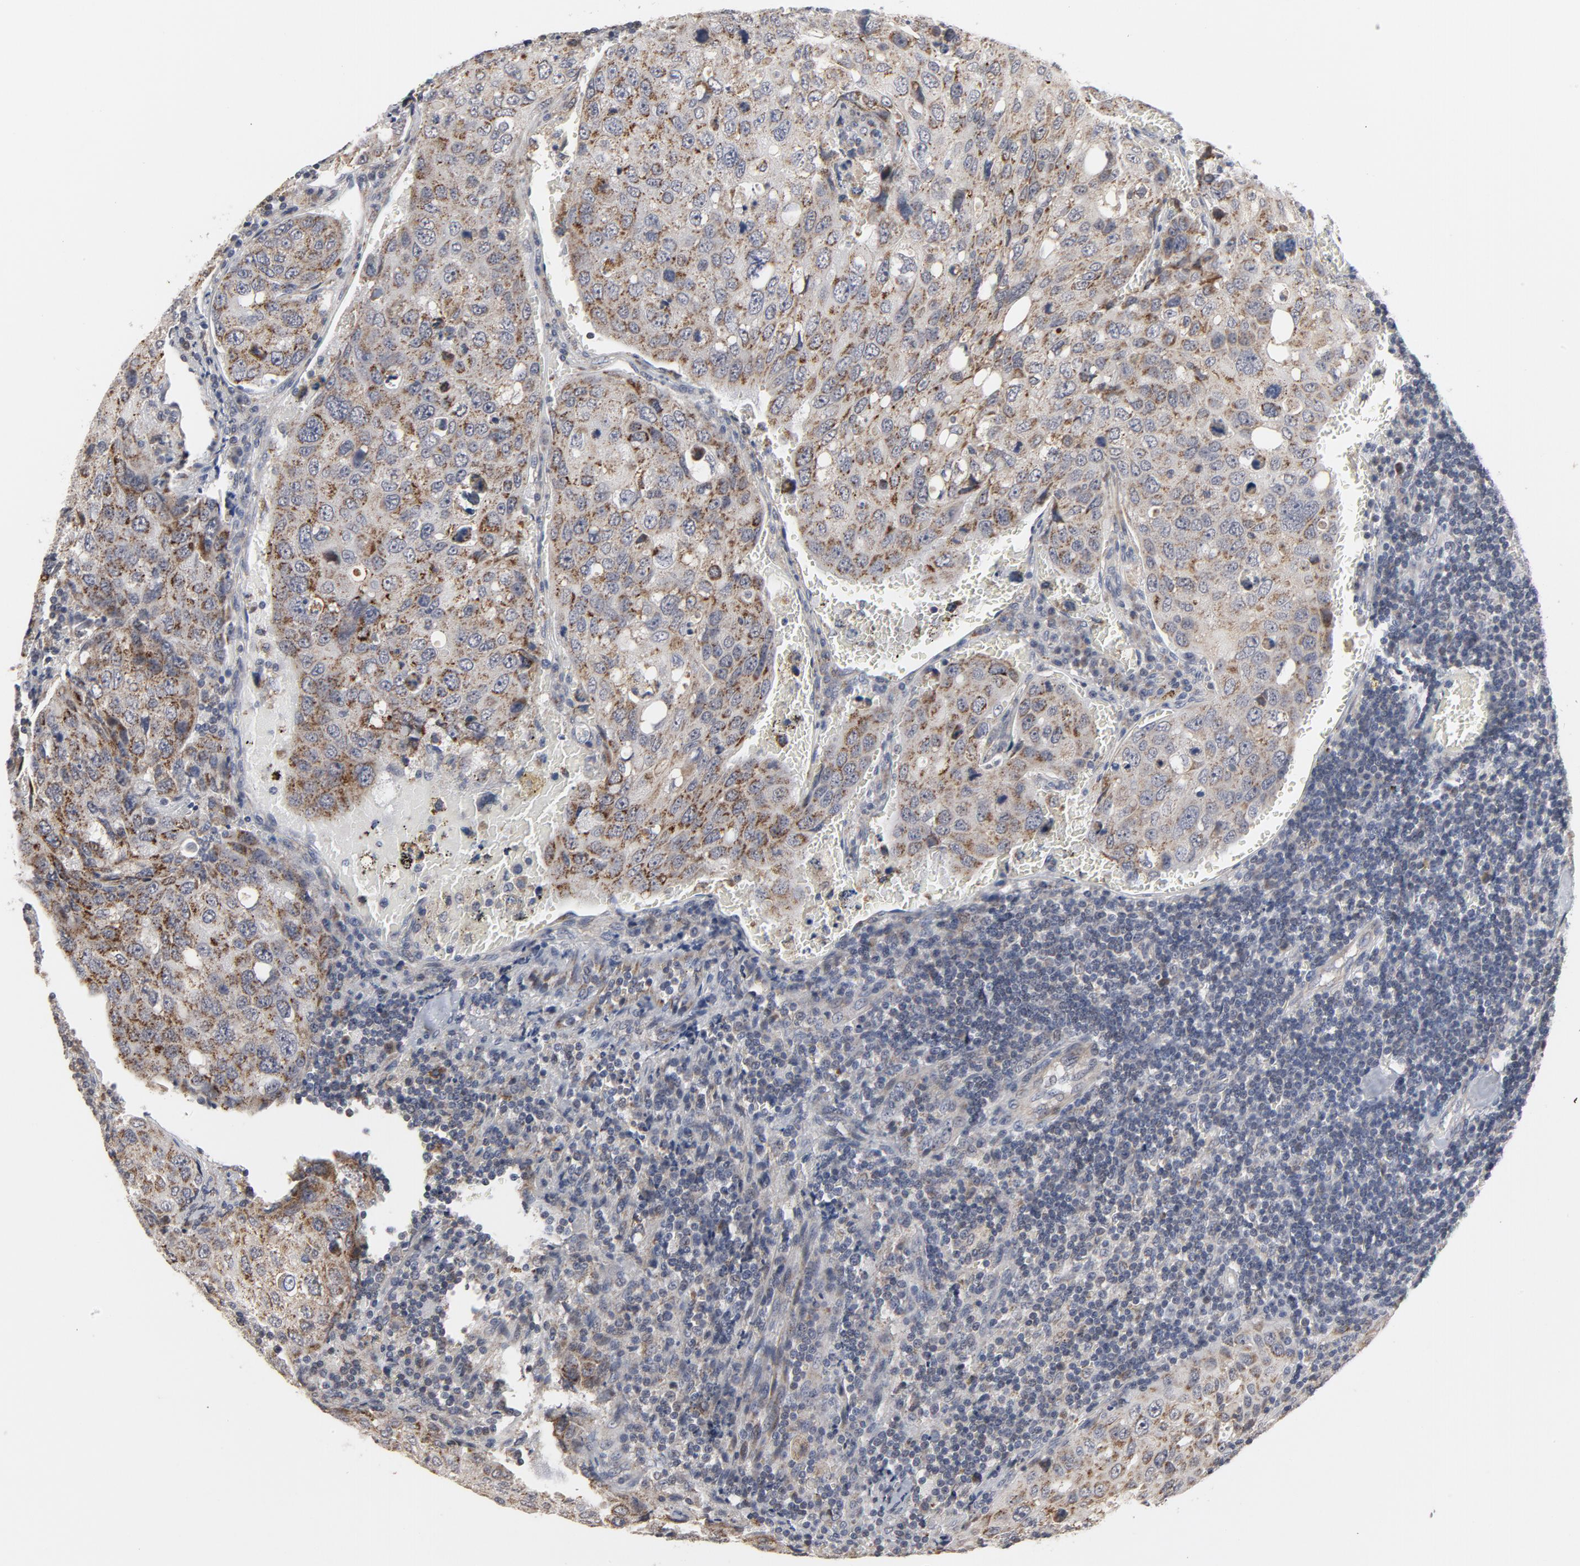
{"staining": {"intensity": "moderate", "quantity": ">75%", "location": "cytoplasmic/membranous"}, "tissue": "urothelial cancer", "cell_type": "Tumor cells", "image_type": "cancer", "snomed": [{"axis": "morphology", "description": "Urothelial carcinoma, High grade"}, {"axis": "topography", "description": "Lymph node"}, {"axis": "topography", "description": "Urinary bladder"}], "caption": "A brown stain labels moderate cytoplasmic/membranous positivity of a protein in urothelial carcinoma (high-grade) tumor cells.", "gene": "PPP1R1B", "patient": {"sex": "male", "age": 51}}